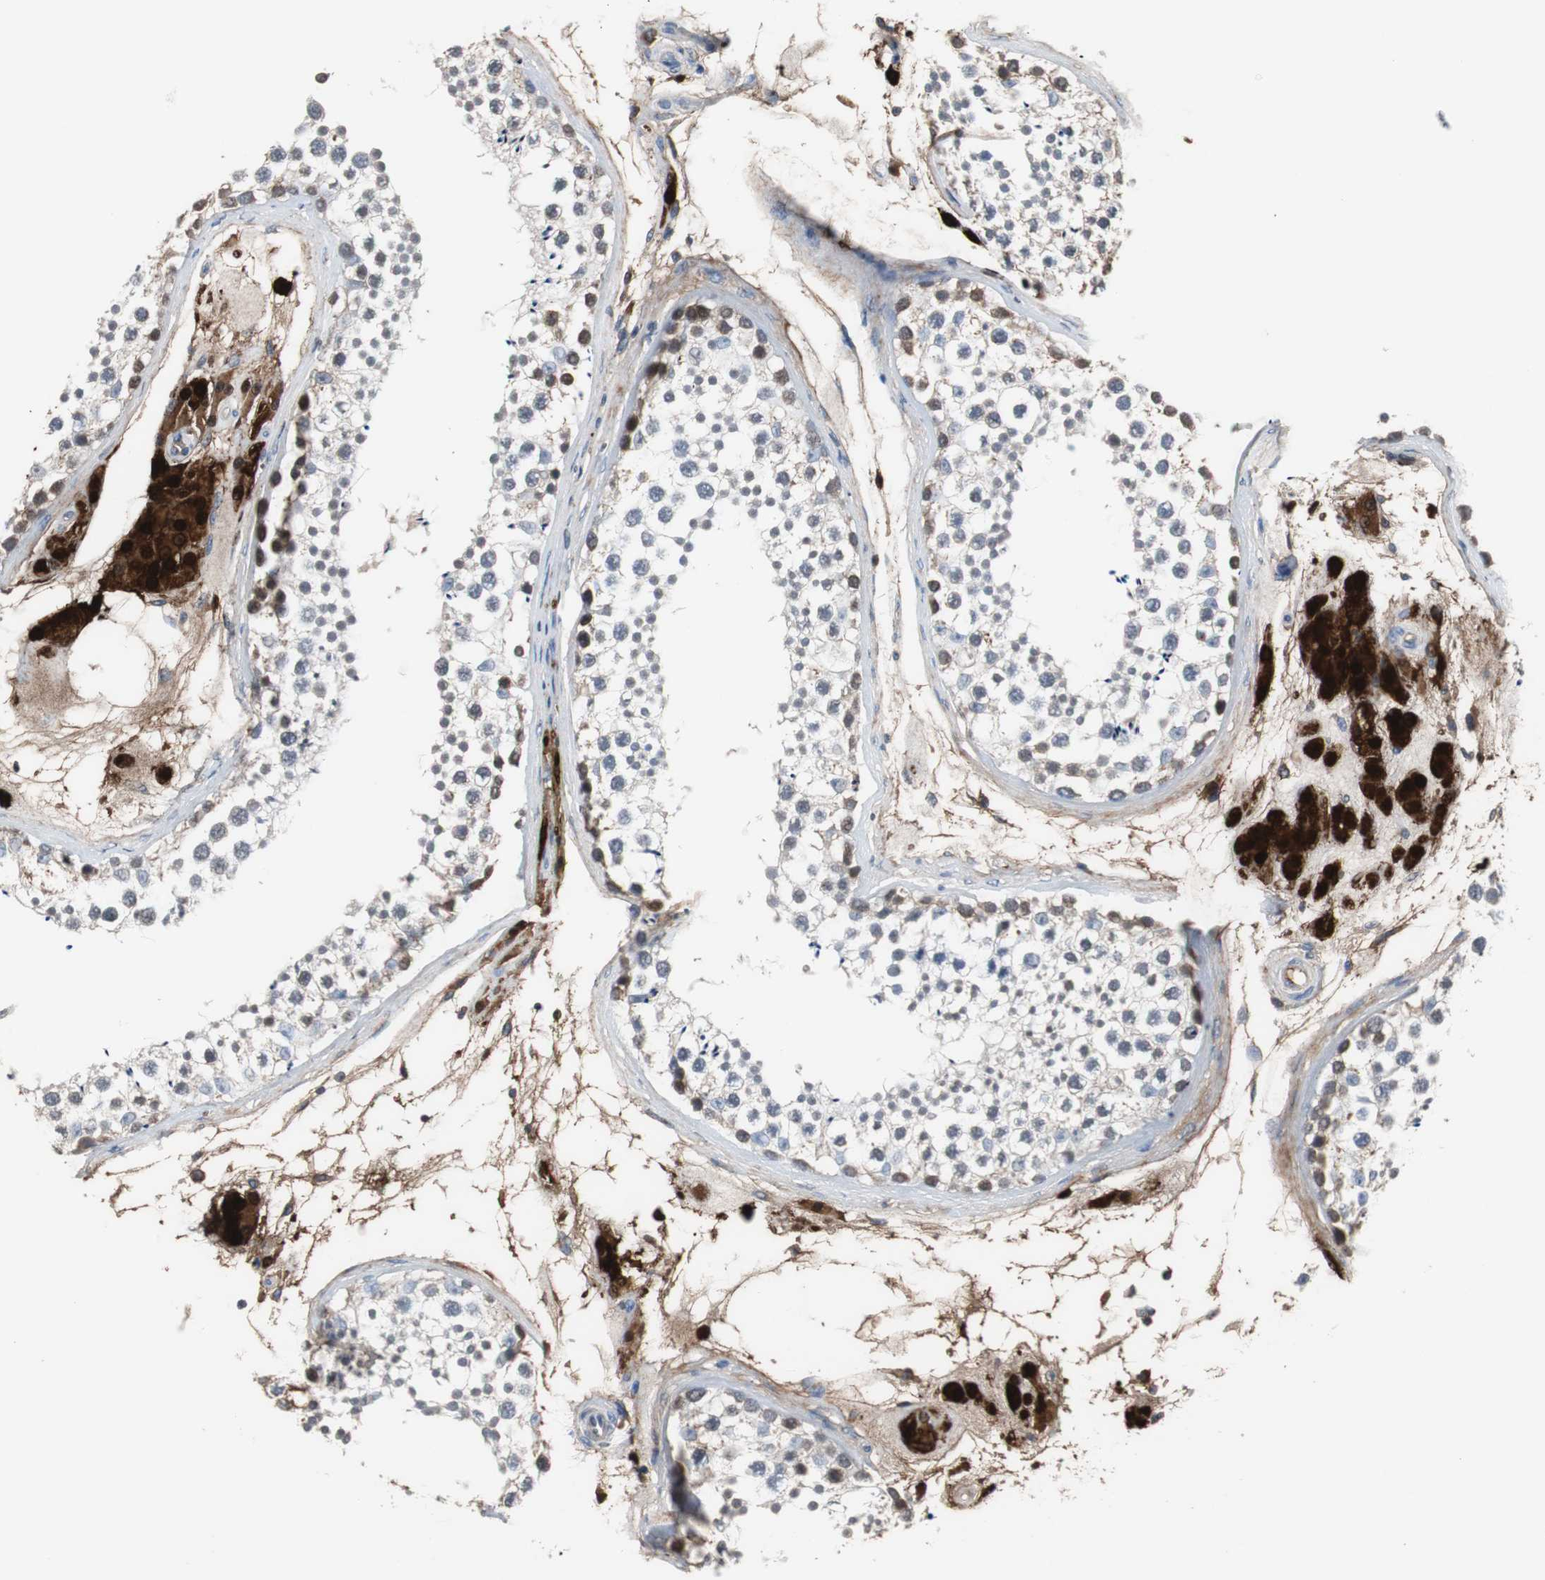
{"staining": {"intensity": "moderate", "quantity": "25%-75%", "location": "cytoplasmic/membranous,nuclear"}, "tissue": "testis", "cell_type": "Cells in seminiferous ducts", "image_type": "normal", "snomed": [{"axis": "morphology", "description": "Normal tissue, NOS"}, {"axis": "topography", "description": "Testis"}], "caption": "Protein expression by IHC reveals moderate cytoplasmic/membranous,nuclear staining in approximately 25%-75% of cells in seminiferous ducts in benign testis.", "gene": "CALB2", "patient": {"sex": "male", "age": 46}}